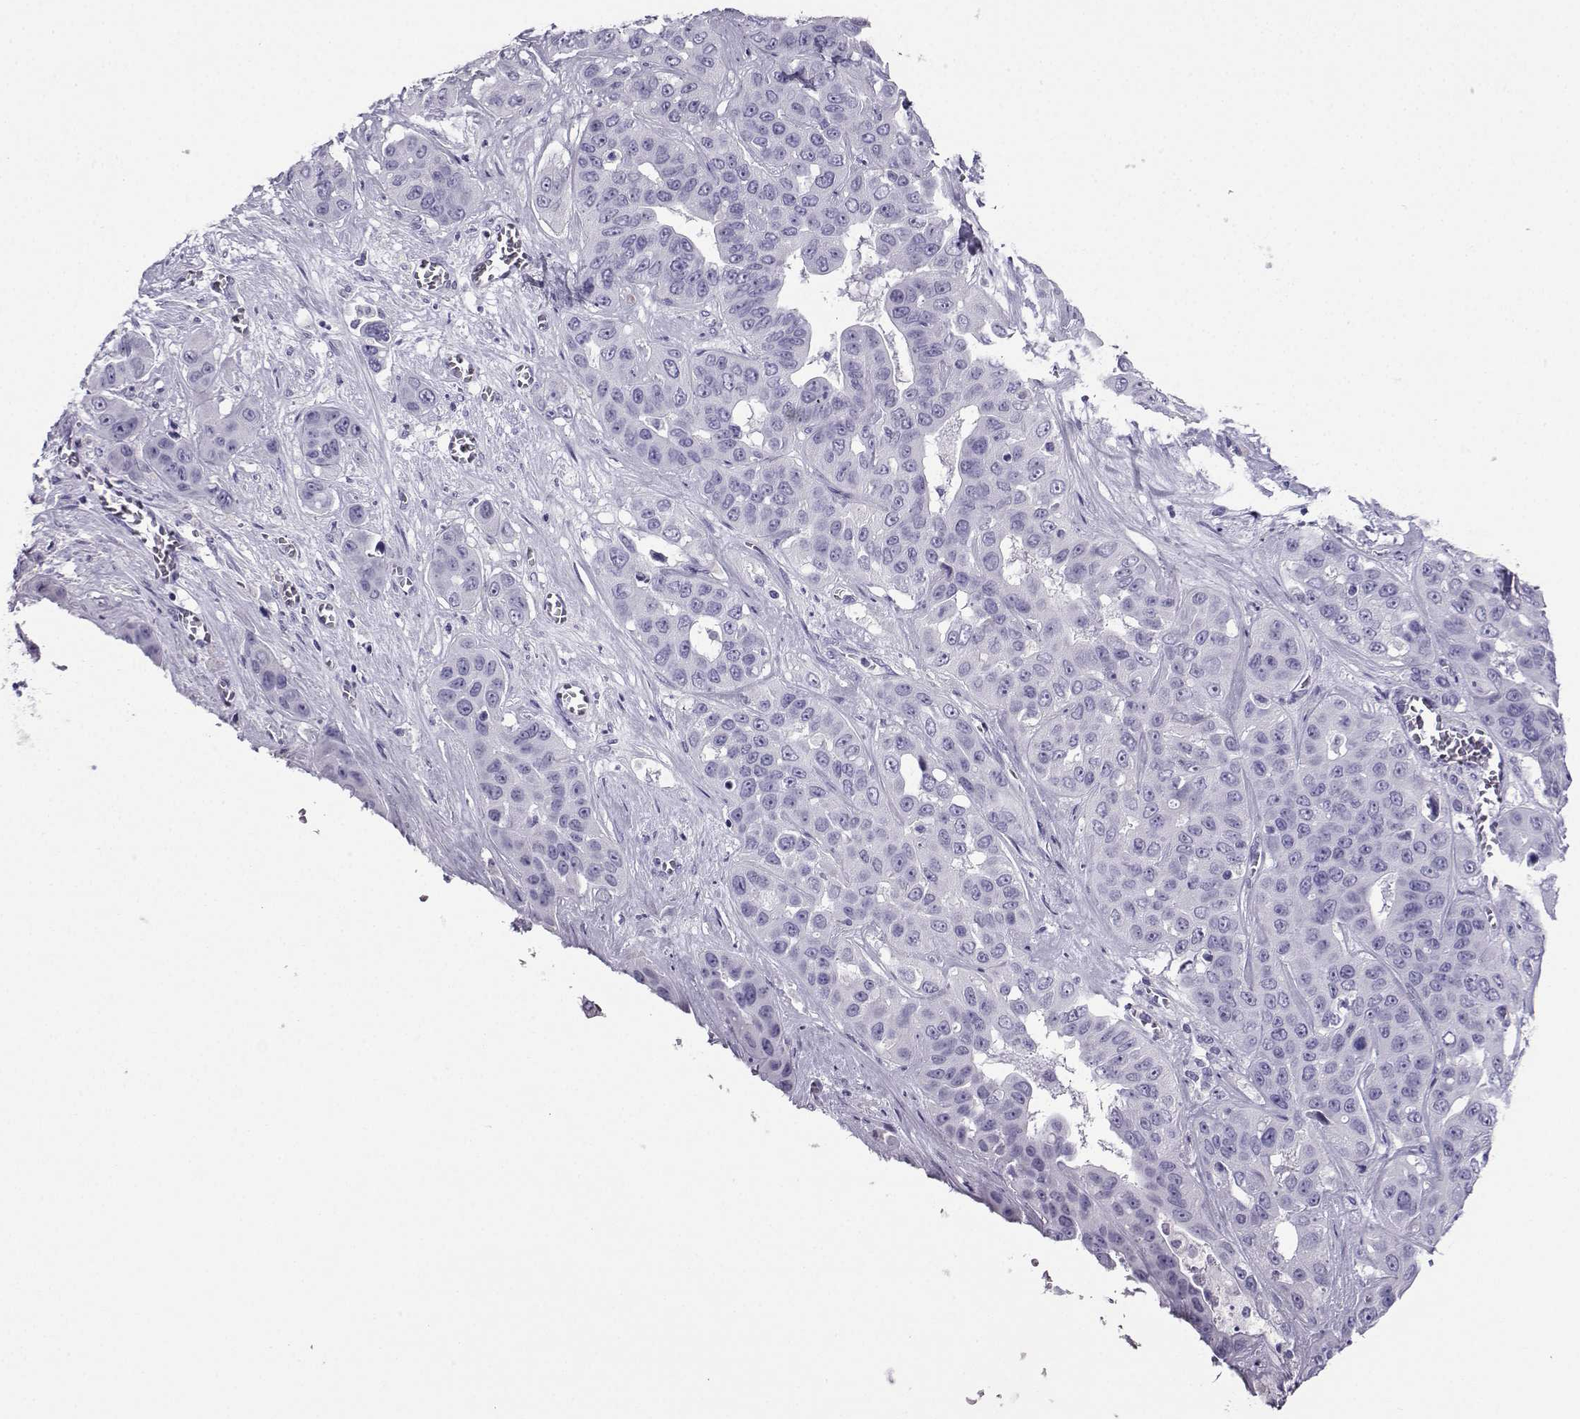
{"staining": {"intensity": "negative", "quantity": "none", "location": "none"}, "tissue": "liver cancer", "cell_type": "Tumor cells", "image_type": "cancer", "snomed": [{"axis": "morphology", "description": "Cholangiocarcinoma"}, {"axis": "topography", "description": "Liver"}], "caption": "The photomicrograph displays no staining of tumor cells in liver cholangiocarcinoma. The staining is performed using DAB brown chromogen with nuclei counter-stained in using hematoxylin.", "gene": "CRYBB1", "patient": {"sex": "female", "age": 52}}